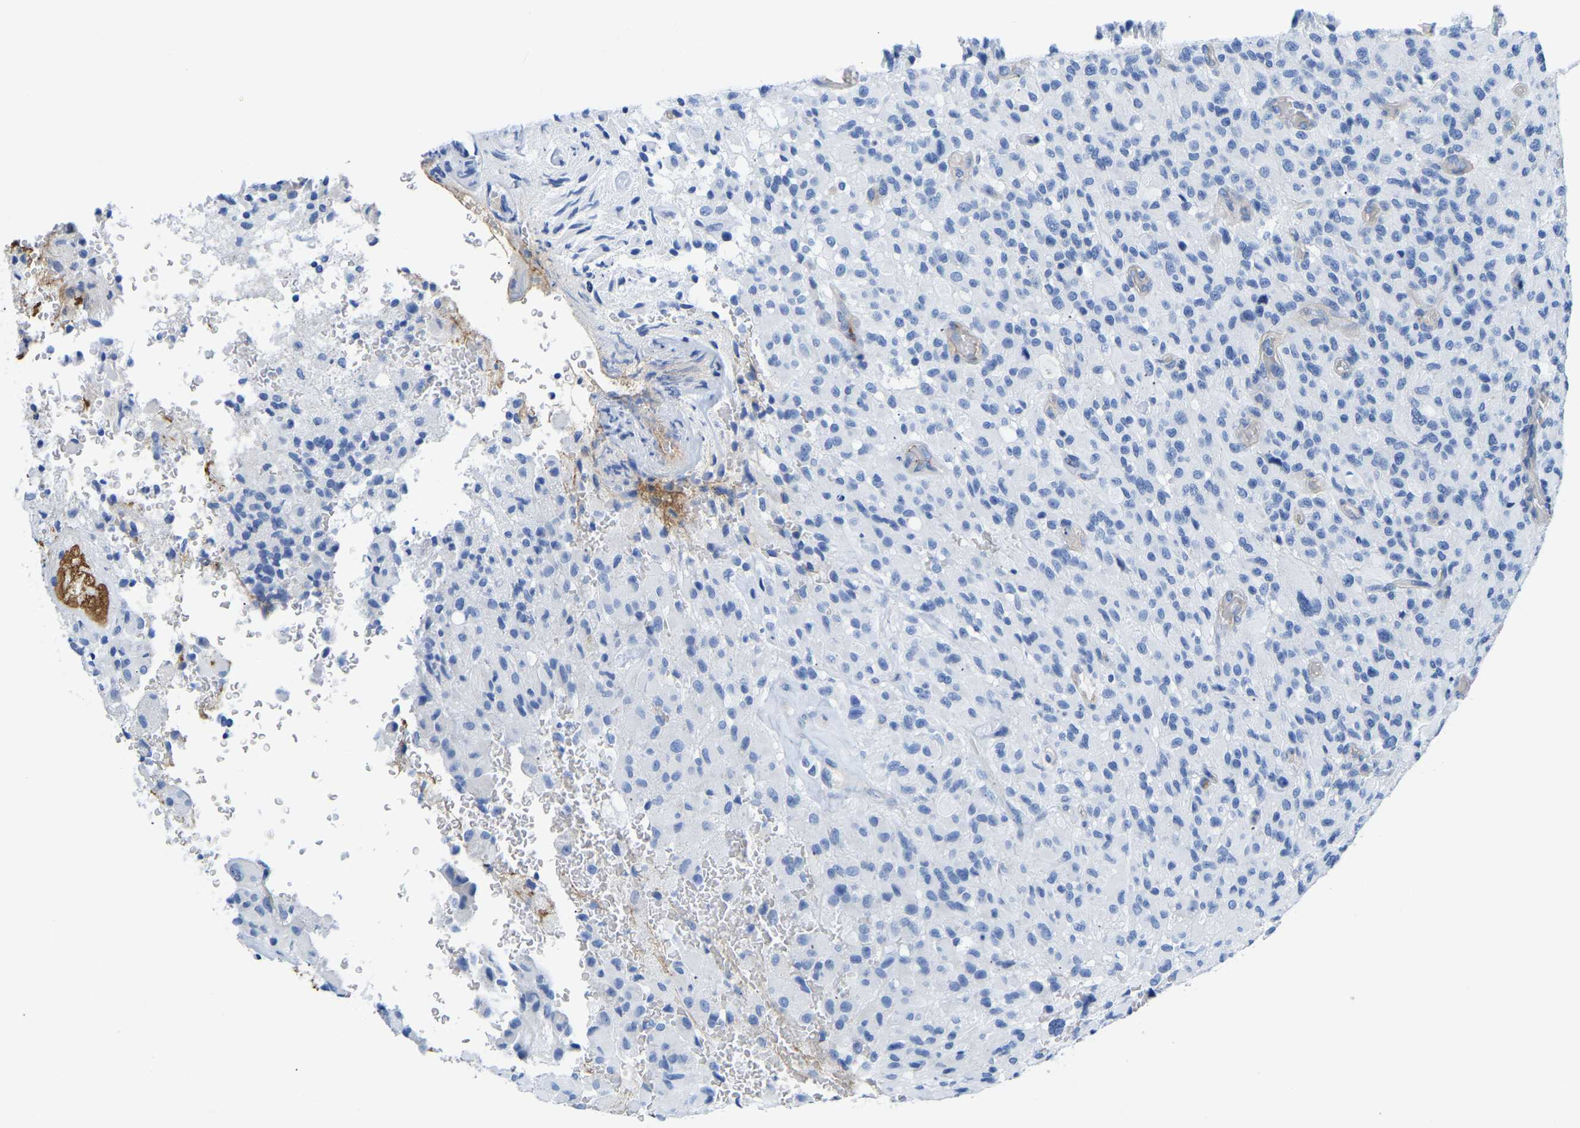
{"staining": {"intensity": "negative", "quantity": "none", "location": "none"}, "tissue": "glioma", "cell_type": "Tumor cells", "image_type": "cancer", "snomed": [{"axis": "morphology", "description": "Glioma, malignant, High grade"}, {"axis": "topography", "description": "Brain"}], "caption": "Immunohistochemistry micrograph of neoplastic tissue: malignant glioma (high-grade) stained with DAB (3,3'-diaminobenzidine) exhibits no significant protein positivity in tumor cells.", "gene": "UPK3A", "patient": {"sex": "male", "age": 71}}